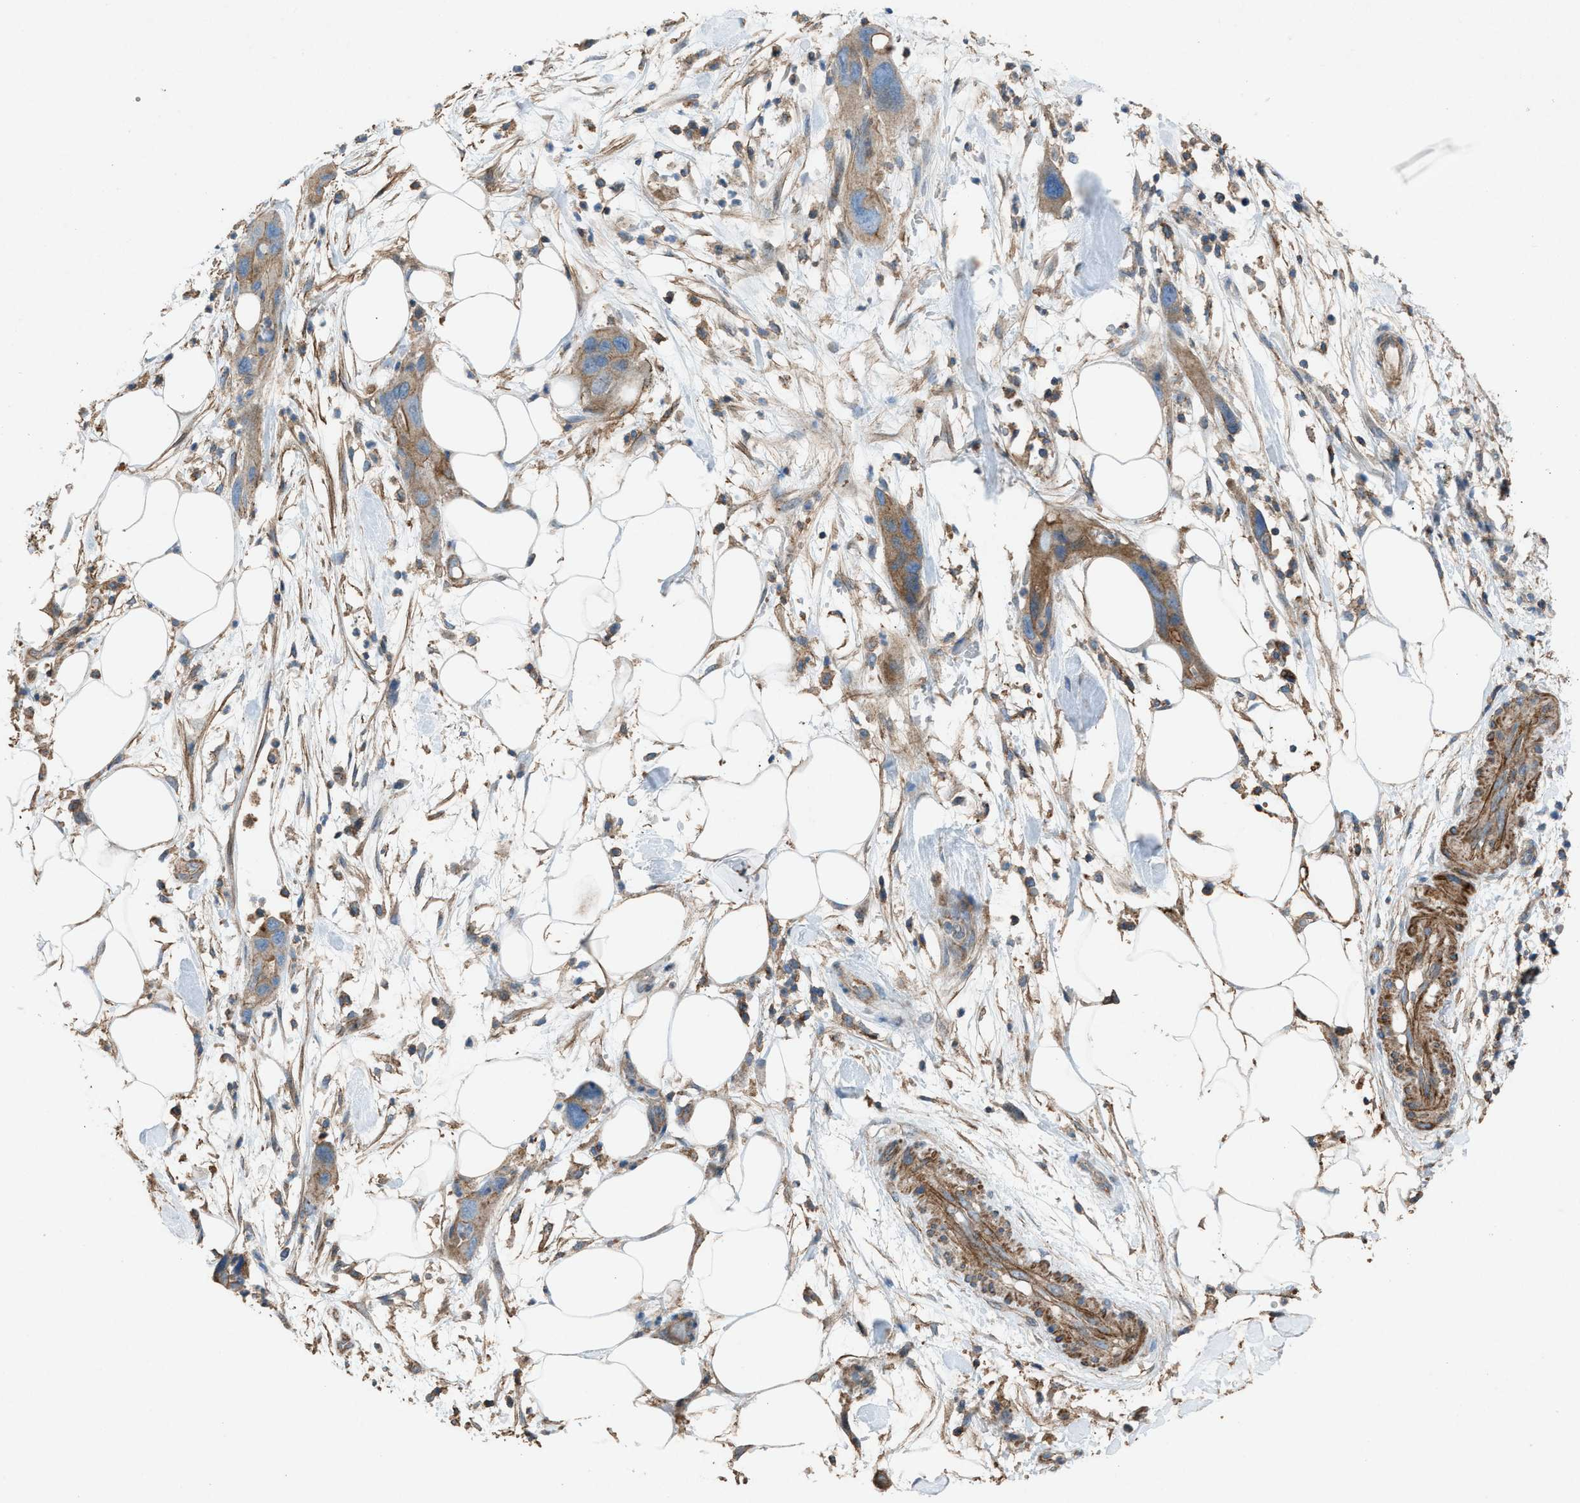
{"staining": {"intensity": "weak", "quantity": ">75%", "location": "cytoplasmic/membranous"}, "tissue": "pancreatic cancer", "cell_type": "Tumor cells", "image_type": "cancer", "snomed": [{"axis": "morphology", "description": "Adenocarcinoma, NOS"}, {"axis": "topography", "description": "Pancreas"}], "caption": "The micrograph displays a brown stain indicating the presence of a protein in the cytoplasmic/membranous of tumor cells in pancreatic cancer.", "gene": "NCK2", "patient": {"sex": "female", "age": 71}}